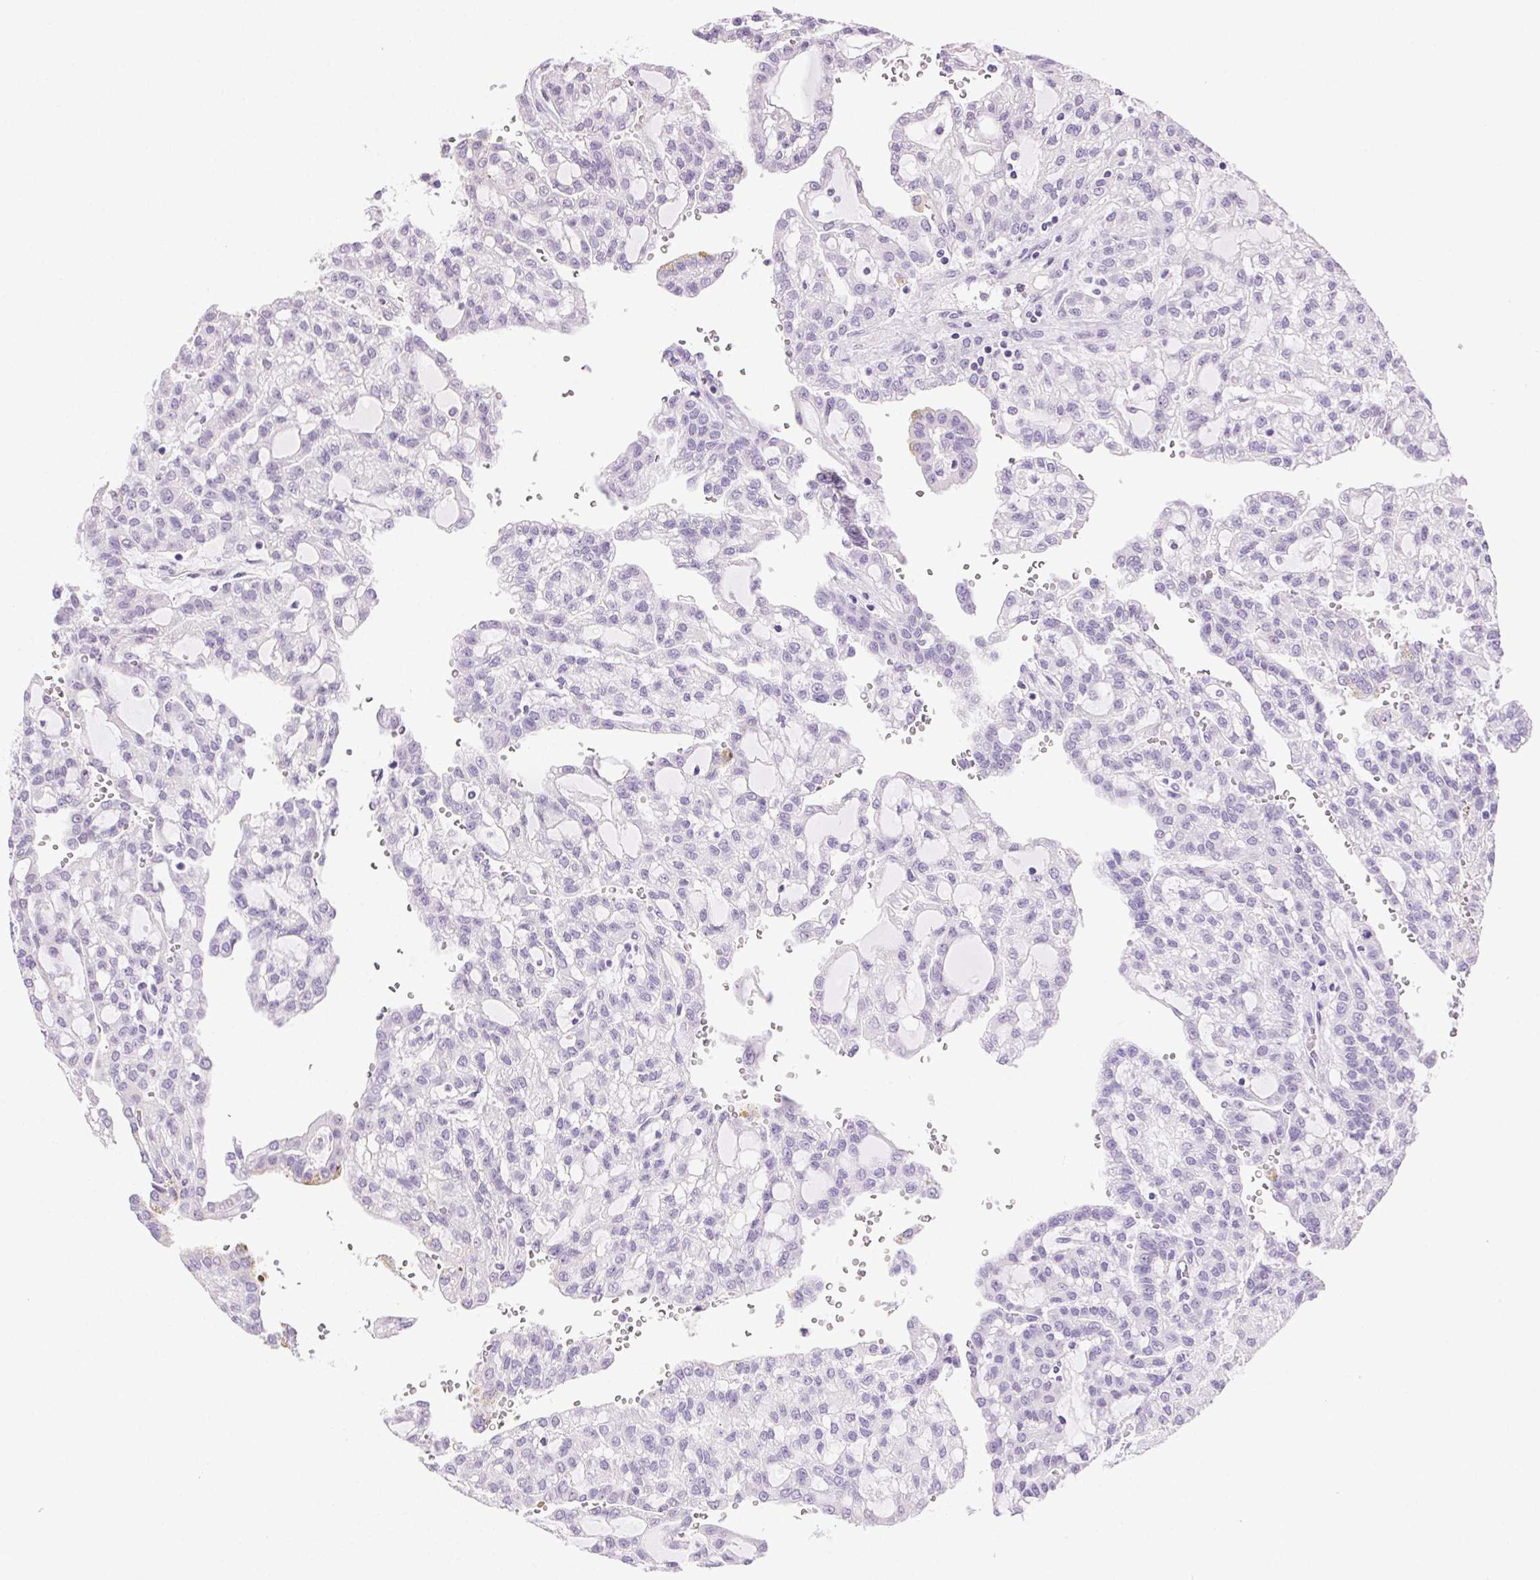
{"staining": {"intensity": "negative", "quantity": "none", "location": "none"}, "tissue": "renal cancer", "cell_type": "Tumor cells", "image_type": "cancer", "snomed": [{"axis": "morphology", "description": "Adenocarcinoma, NOS"}, {"axis": "topography", "description": "Kidney"}], "caption": "Immunohistochemistry (IHC) micrograph of human renal adenocarcinoma stained for a protein (brown), which demonstrates no positivity in tumor cells.", "gene": "CLDN10", "patient": {"sex": "male", "age": 63}}